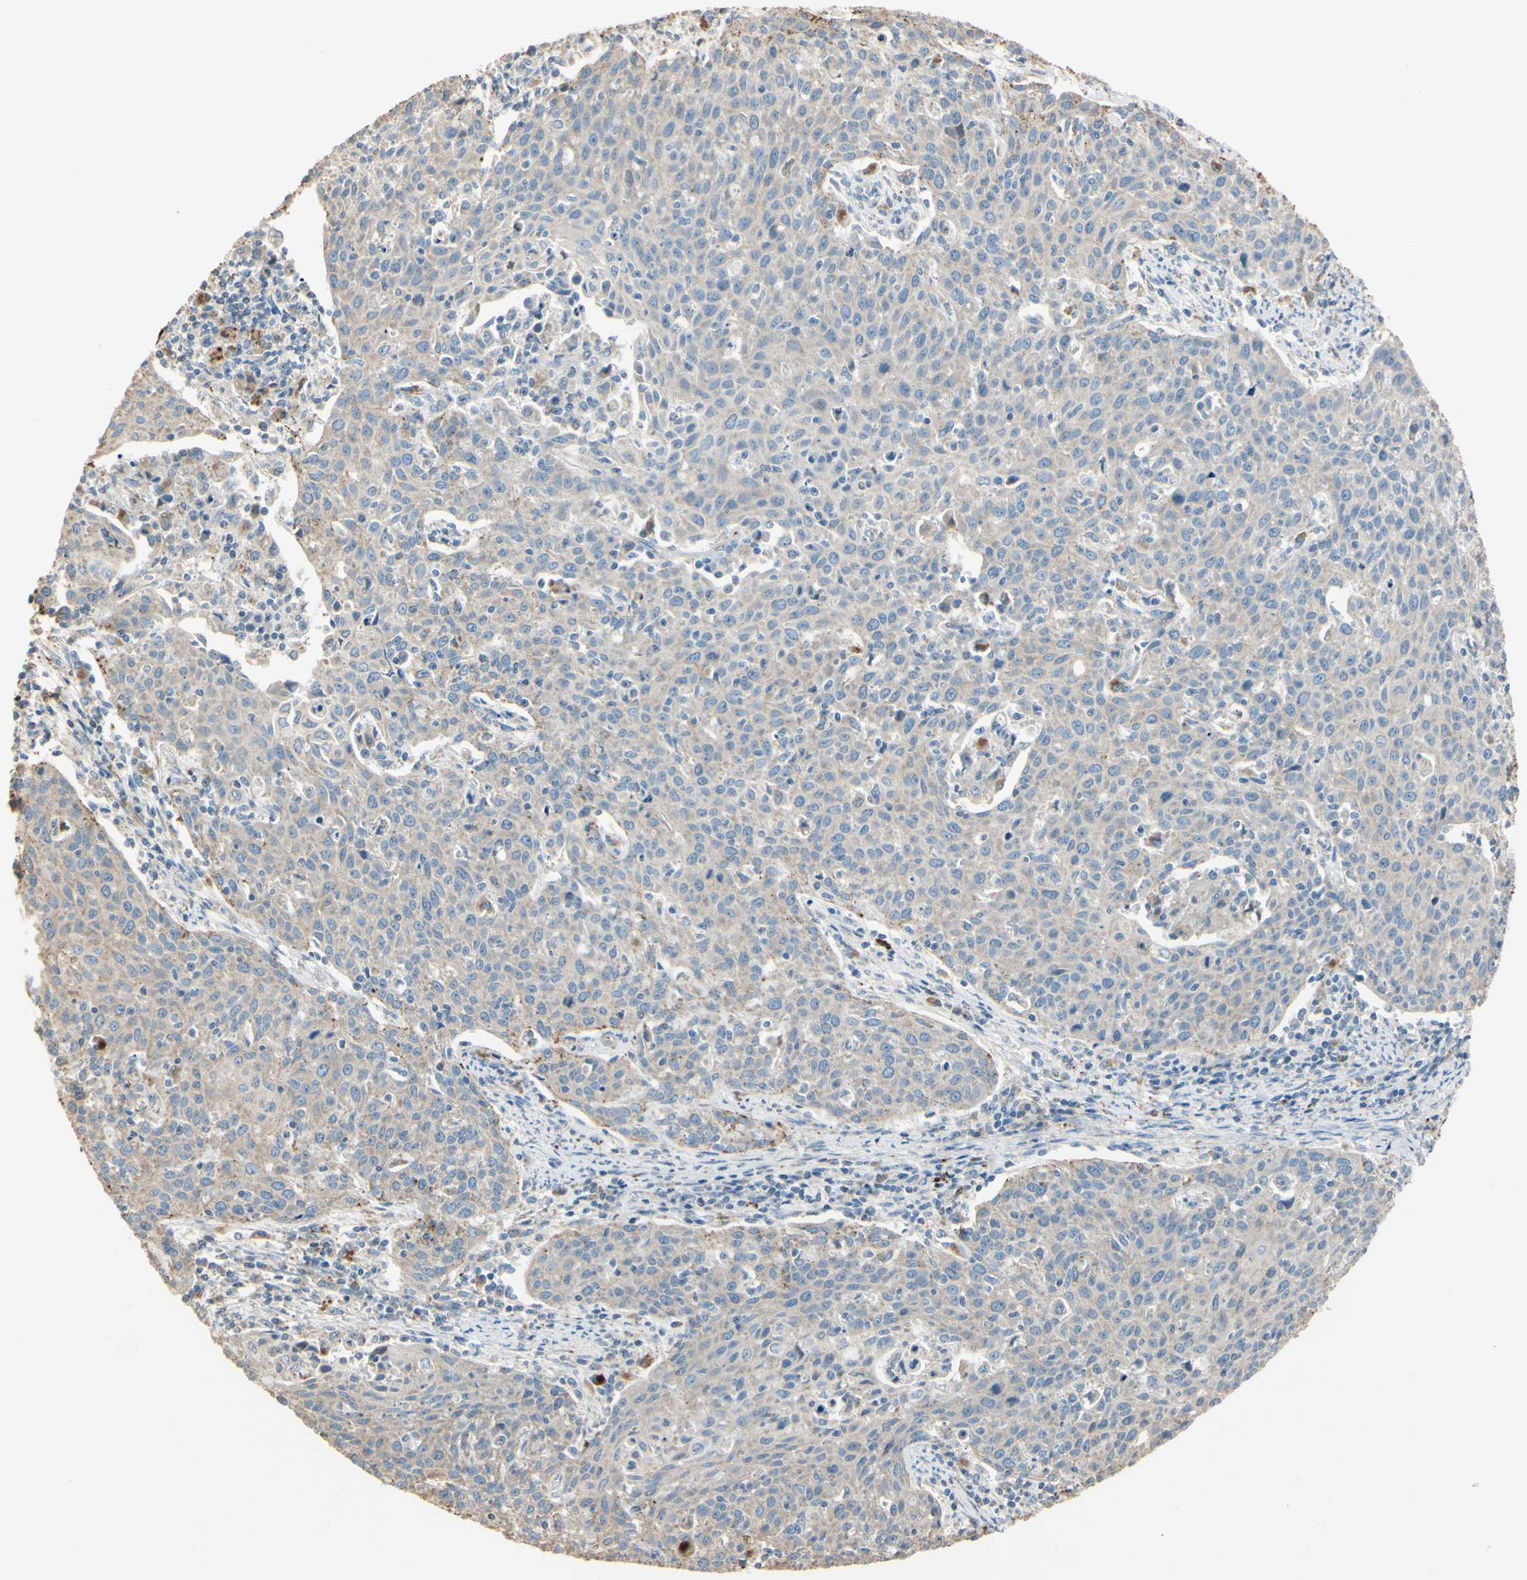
{"staining": {"intensity": "weak", "quantity": ">75%", "location": "cytoplasmic/membranous"}, "tissue": "cervical cancer", "cell_type": "Tumor cells", "image_type": "cancer", "snomed": [{"axis": "morphology", "description": "Squamous cell carcinoma, NOS"}, {"axis": "topography", "description": "Cervix"}], "caption": "A brown stain highlights weak cytoplasmic/membranous staining of a protein in human squamous cell carcinoma (cervical) tumor cells.", "gene": "ANGPTL1", "patient": {"sex": "female", "age": 38}}